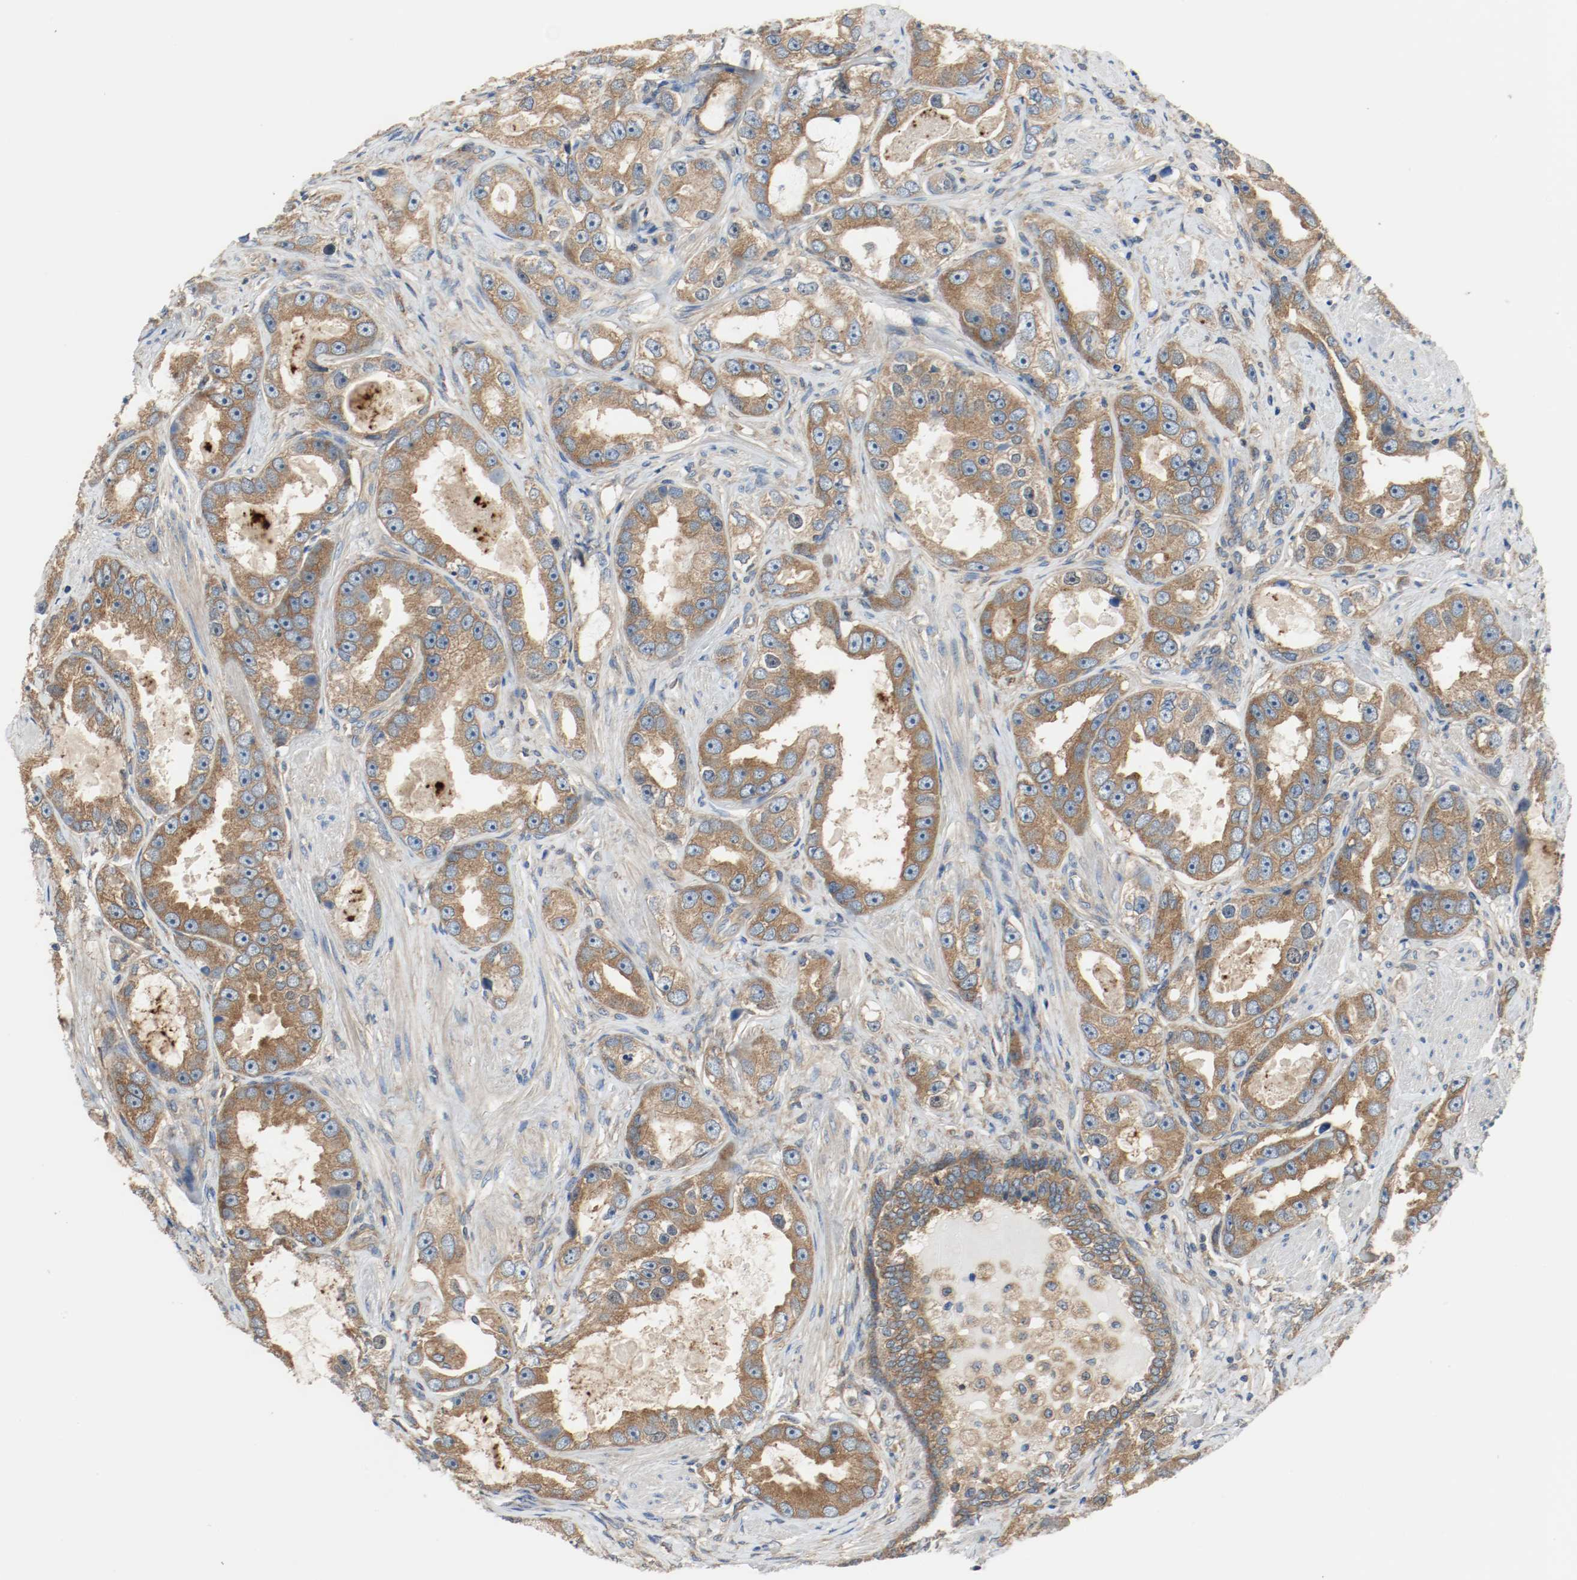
{"staining": {"intensity": "strong", "quantity": ">75%", "location": "cytoplasmic/membranous"}, "tissue": "prostate cancer", "cell_type": "Tumor cells", "image_type": "cancer", "snomed": [{"axis": "morphology", "description": "Adenocarcinoma, High grade"}, {"axis": "topography", "description": "Prostate"}], "caption": "IHC photomicrograph of neoplastic tissue: human adenocarcinoma (high-grade) (prostate) stained using IHC shows high levels of strong protein expression localized specifically in the cytoplasmic/membranous of tumor cells, appearing as a cytoplasmic/membranous brown color.", "gene": "HGS", "patient": {"sex": "male", "age": 63}}